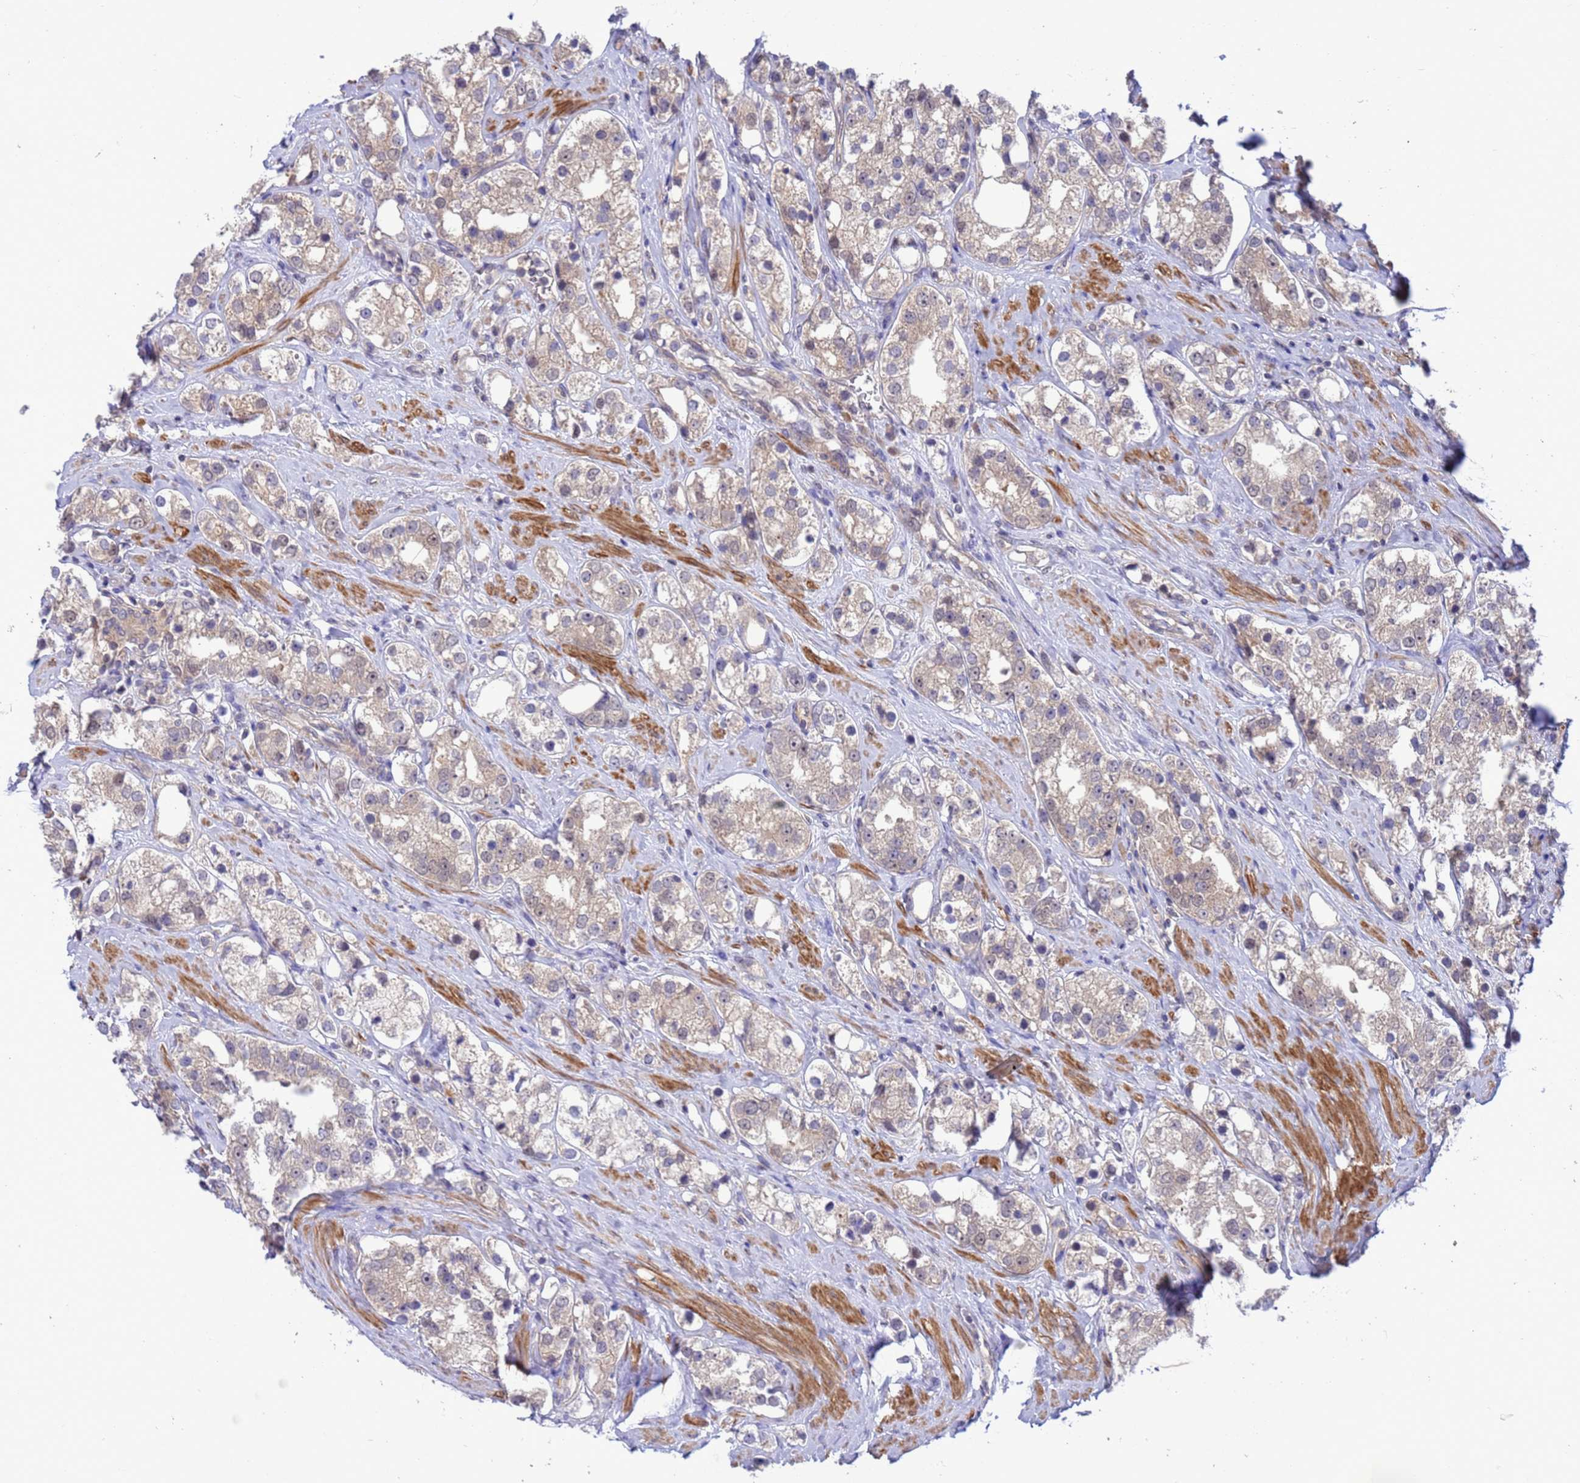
{"staining": {"intensity": "weak", "quantity": "<25%", "location": "cytoplasmic/membranous,nuclear"}, "tissue": "prostate cancer", "cell_type": "Tumor cells", "image_type": "cancer", "snomed": [{"axis": "morphology", "description": "Adenocarcinoma, NOS"}, {"axis": "topography", "description": "Prostate"}], "caption": "Histopathology image shows no protein staining in tumor cells of prostate adenocarcinoma tissue.", "gene": "ZNF461", "patient": {"sex": "male", "age": 79}}